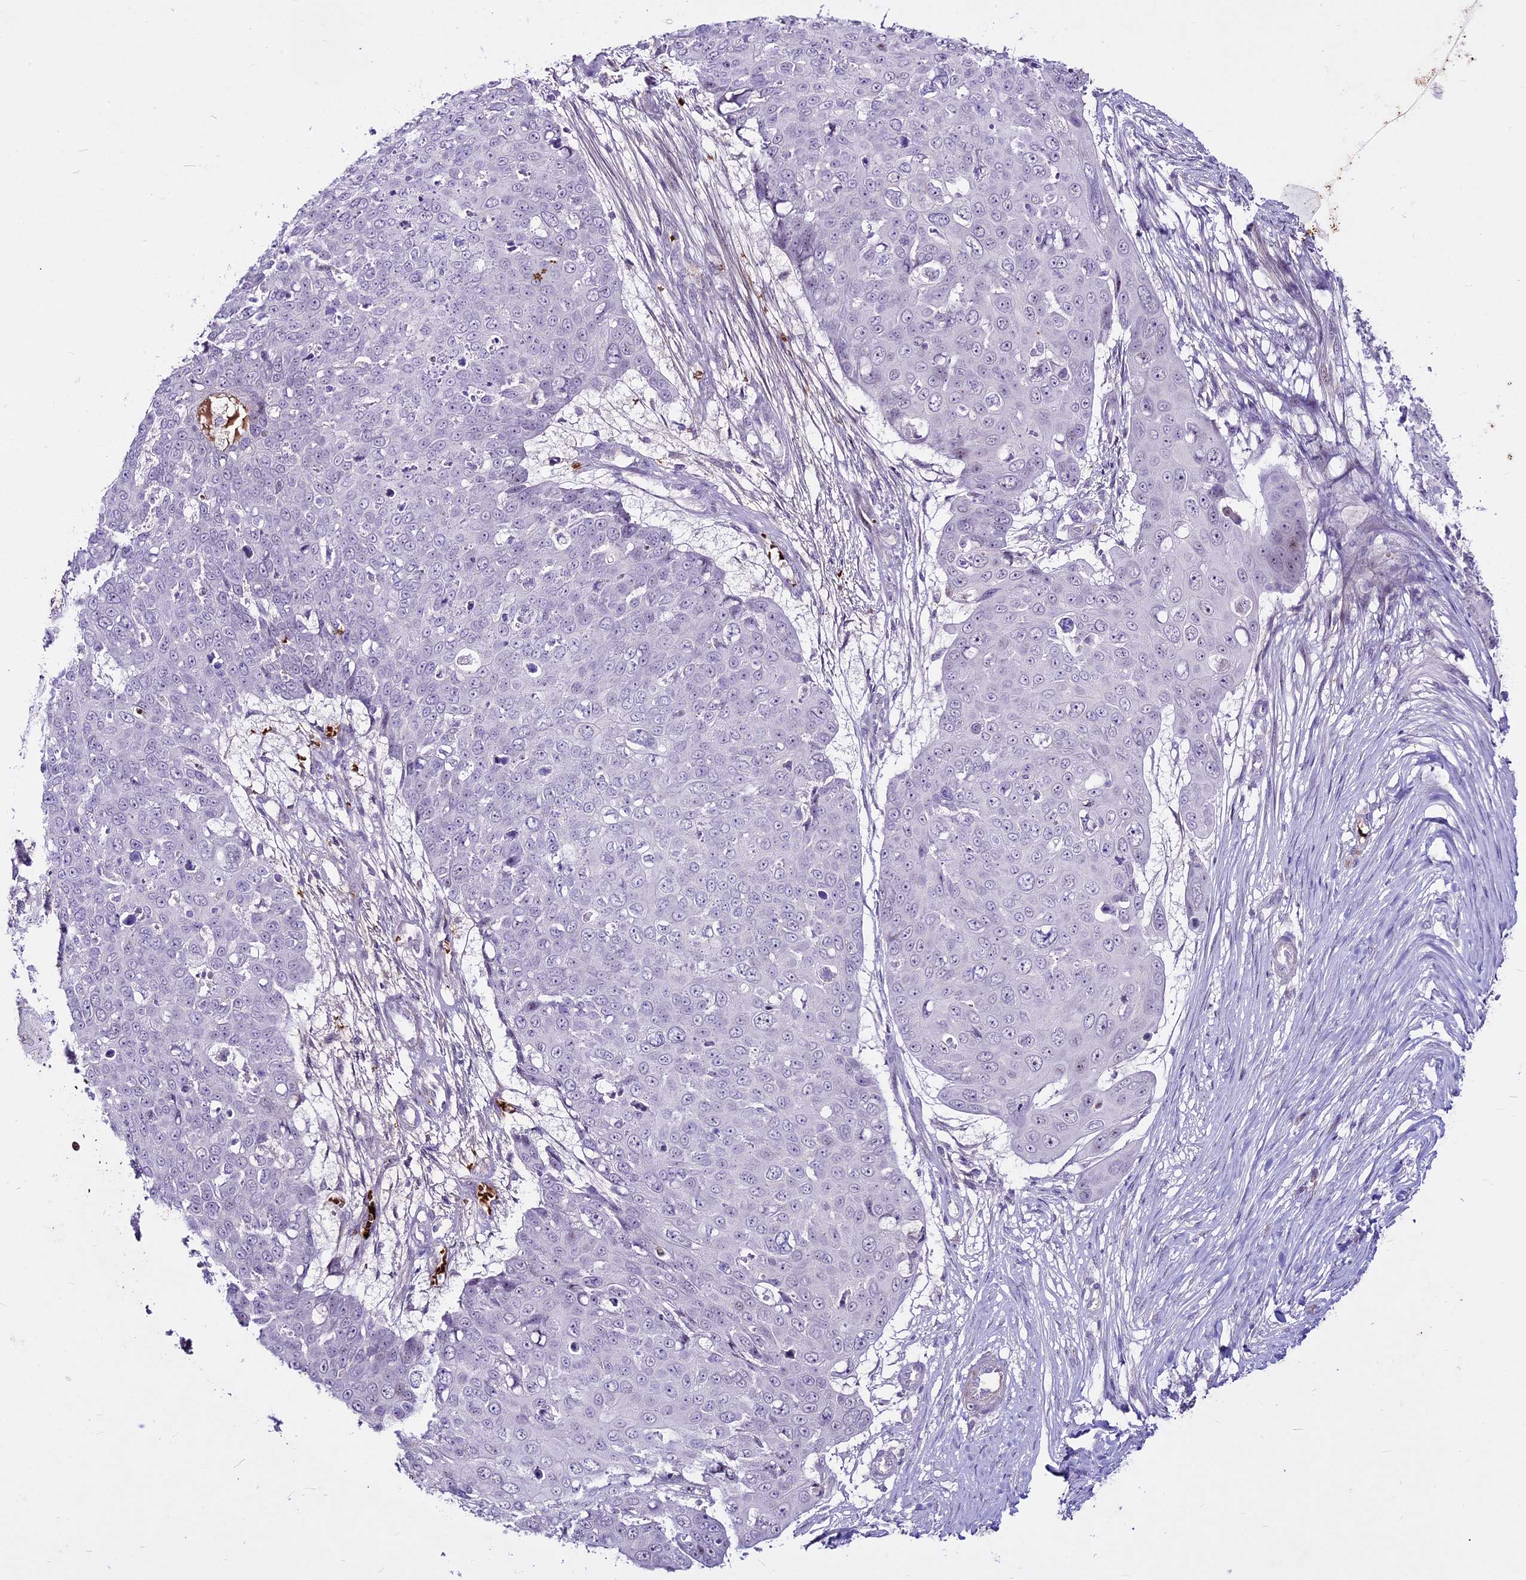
{"staining": {"intensity": "negative", "quantity": "none", "location": "none"}, "tissue": "skin cancer", "cell_type": "Tumor cells", "image_type": "cancer", "snomed": [{"axis": "morphology", "description": "Squamous cell carcinoma, NOS"}, {"axis": "topography", "description": "Skin"}], "caption": "Tumor cells show no significant protein positivity in skin cancer (squamous cell carcinoma).", "gene": "SUSD3", "patient": {"sex": "male", "age": 71}}